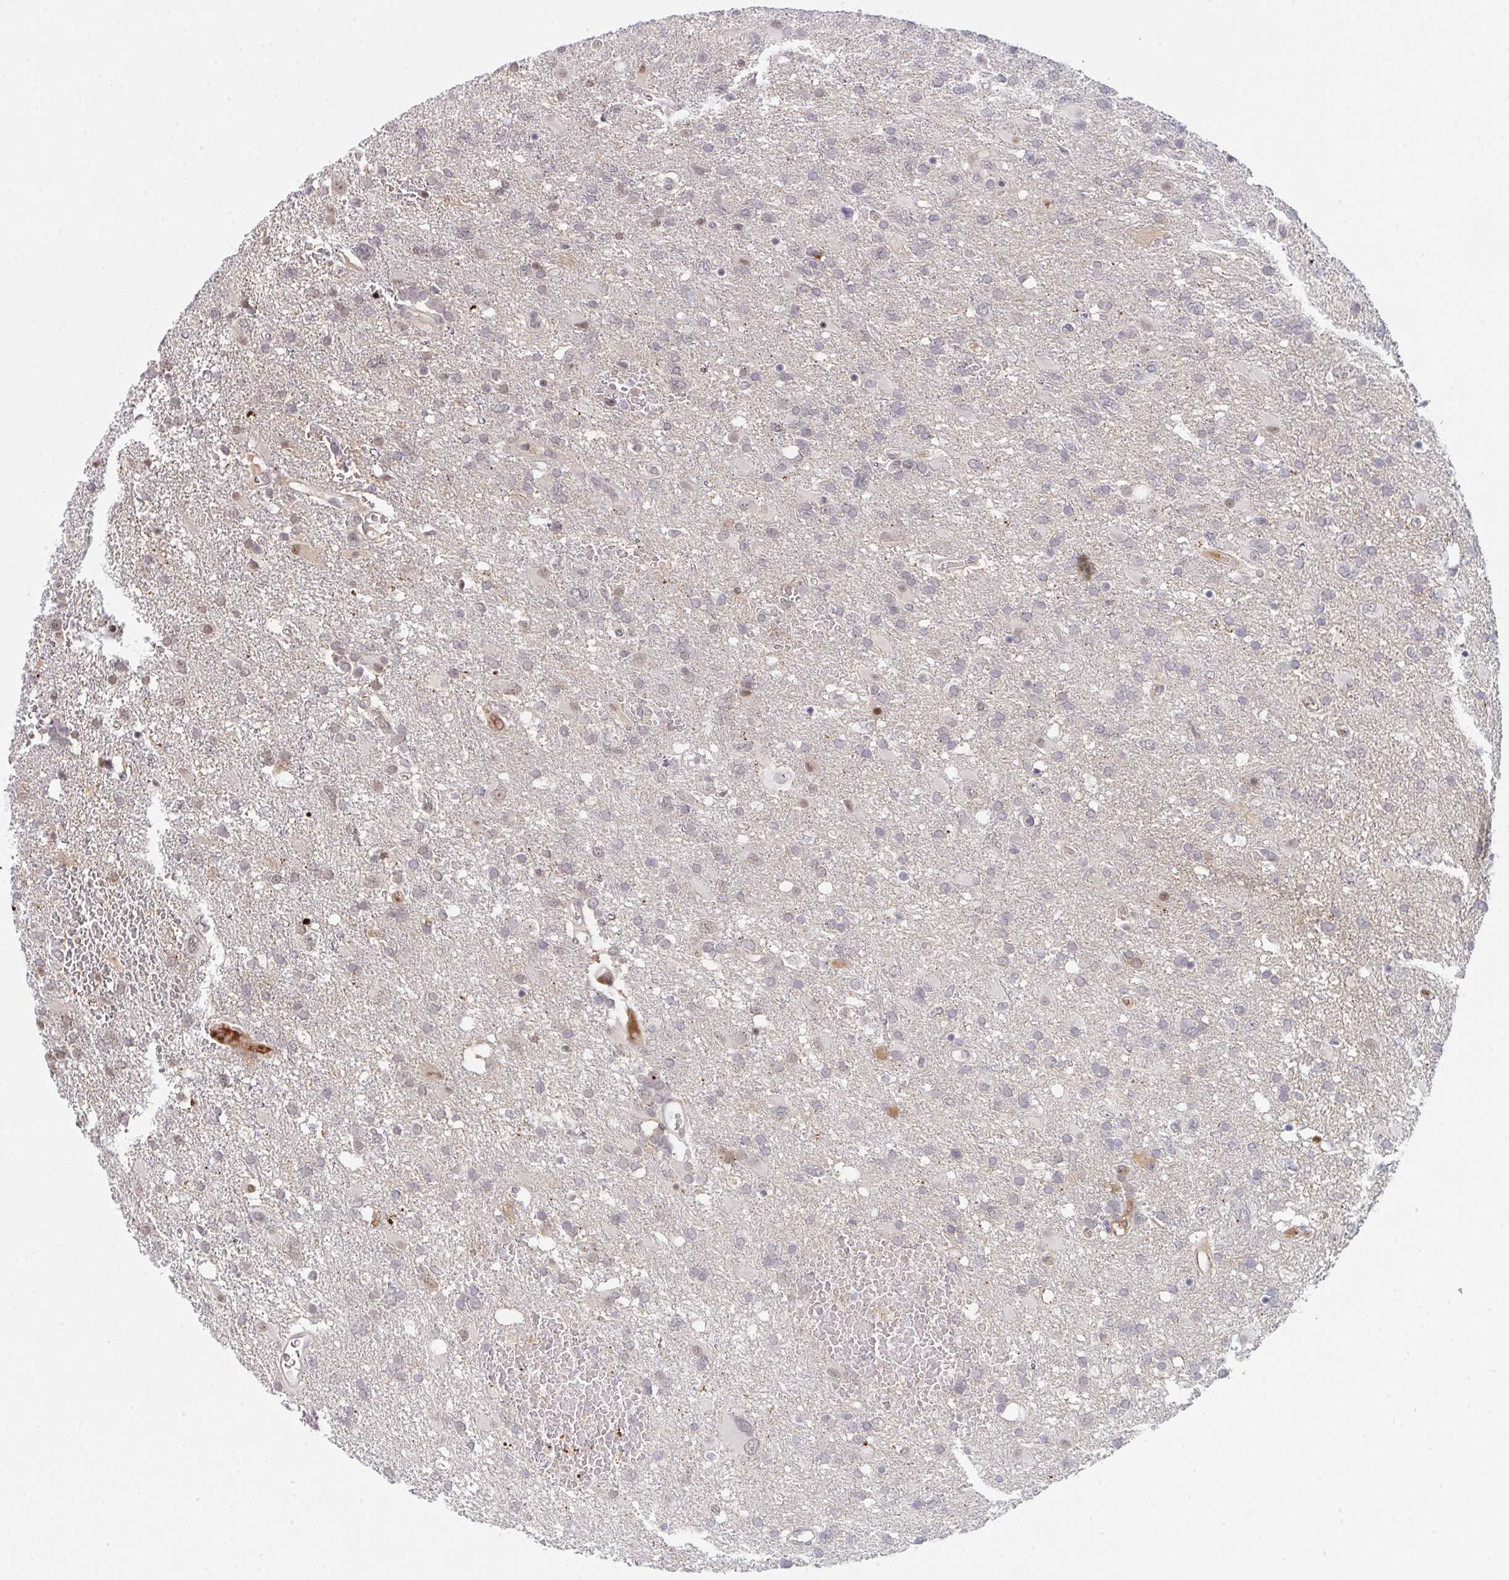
{"staining": {"intensity": "weak", "quantity": "25%-75%", "location": "nuclear"}, "tissue": "glioma", "cell_type": "Tumor cells", "image_type": "cancer", "snomed": [{"axis": "morphology", "description": "Glioma, malignant, High grade"}, {"axis": "topography", "description": "Brain"}], "caption": "Immunohistochemistry (DAB) staining of human glioma displays weak nuclear protein staining in approximately 25%-75% of tumor cells.", "gene": "DSCAML1", "patient": {"sex": "male", "age": 61}}